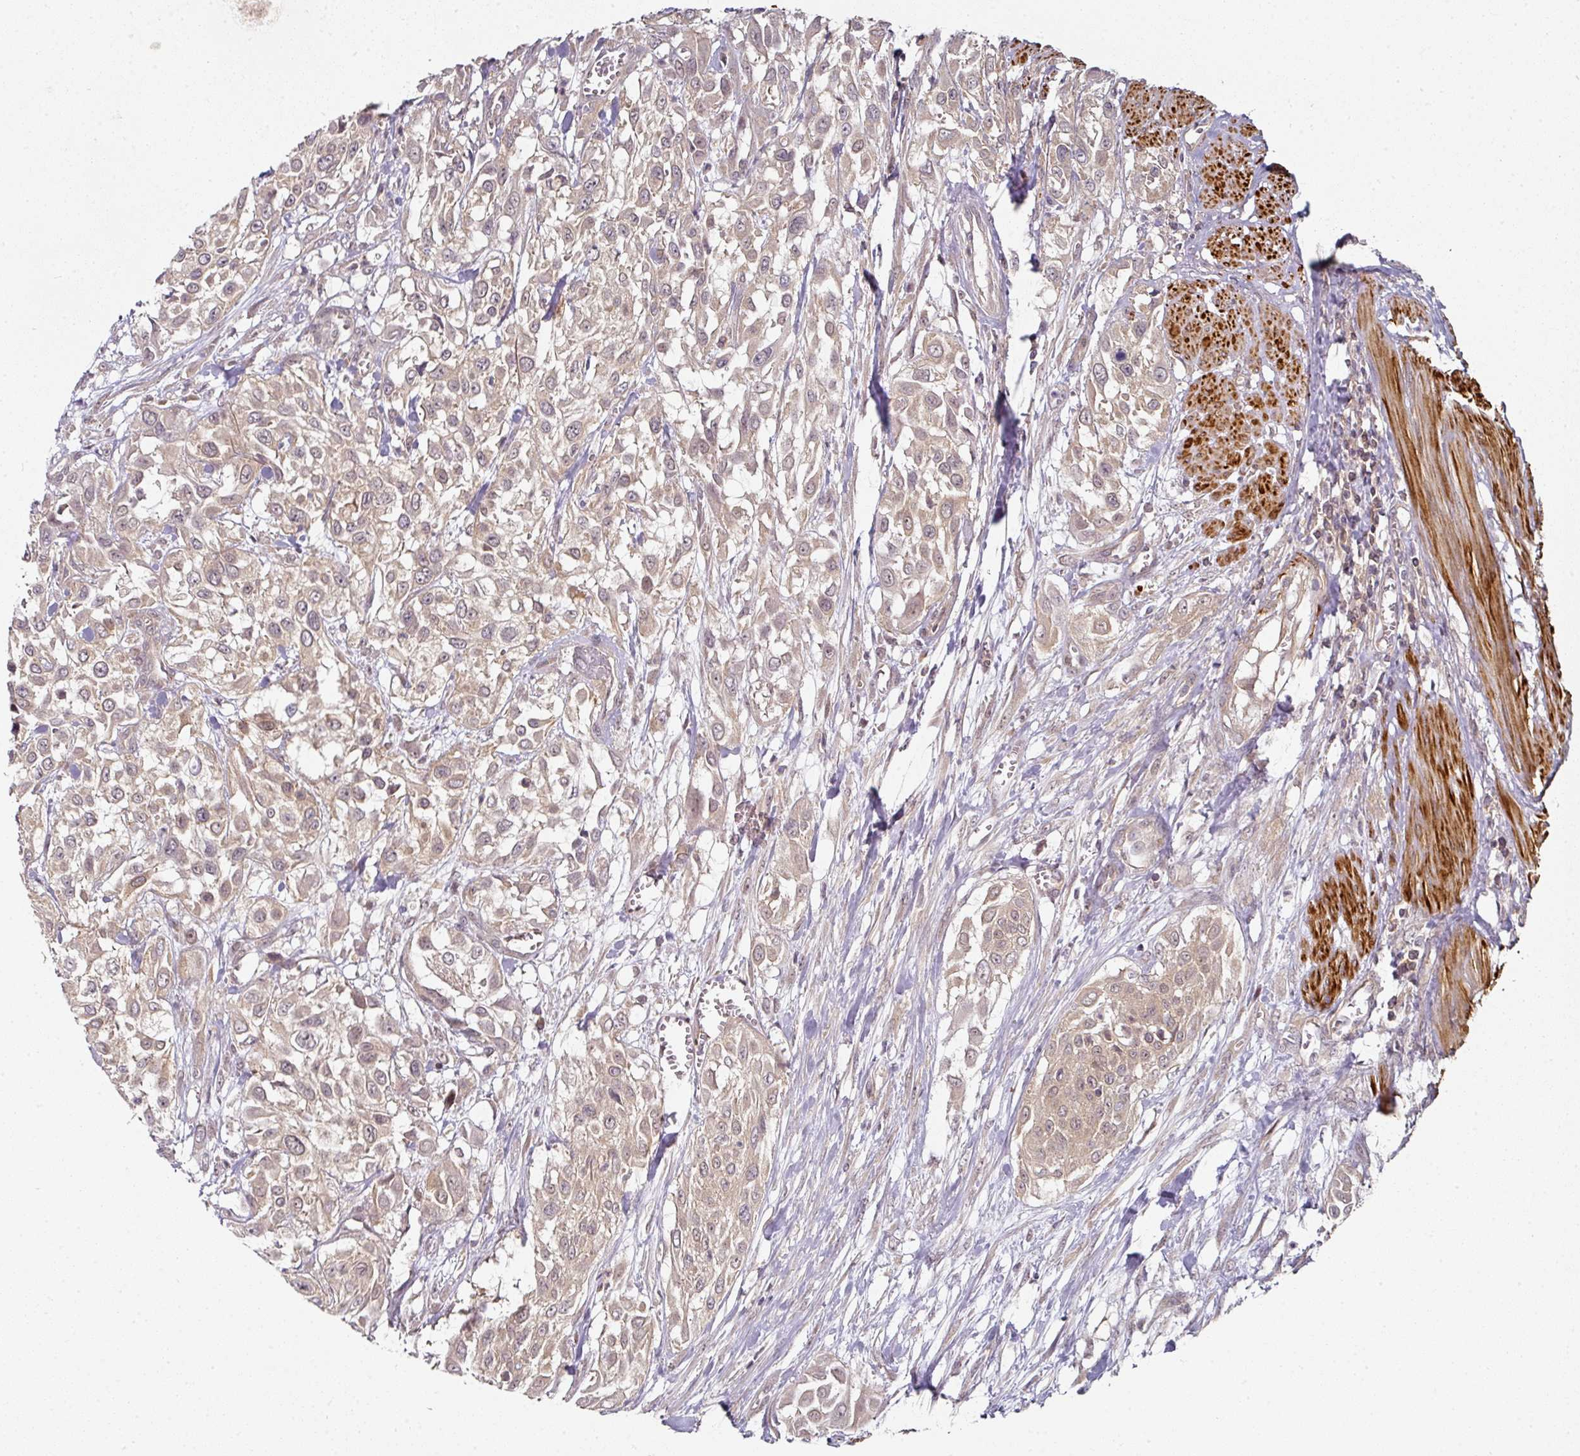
{"staining": {"intensity": "weak", "quantity": ">75%", "location": "cytoplasmic/membranous"}, "tissue": "urothelial cancer", "cell_type": "Tumor cells", "image_type": "cancer", "snomed": [{"axis": "morphology", "description": "Urothelial carcinoma, High grade"}, {"axis": "topography", "description": "Urinary bladder"}], "caption": "A photomicrograph of human urothelial carcinoma (high-grade) stained for a protein demonstrates weak cytoplasmic/membranous brown staining in tumor cells.", "gene": "MAP2K2", "patient": {"sex": "male", "age": 57}}